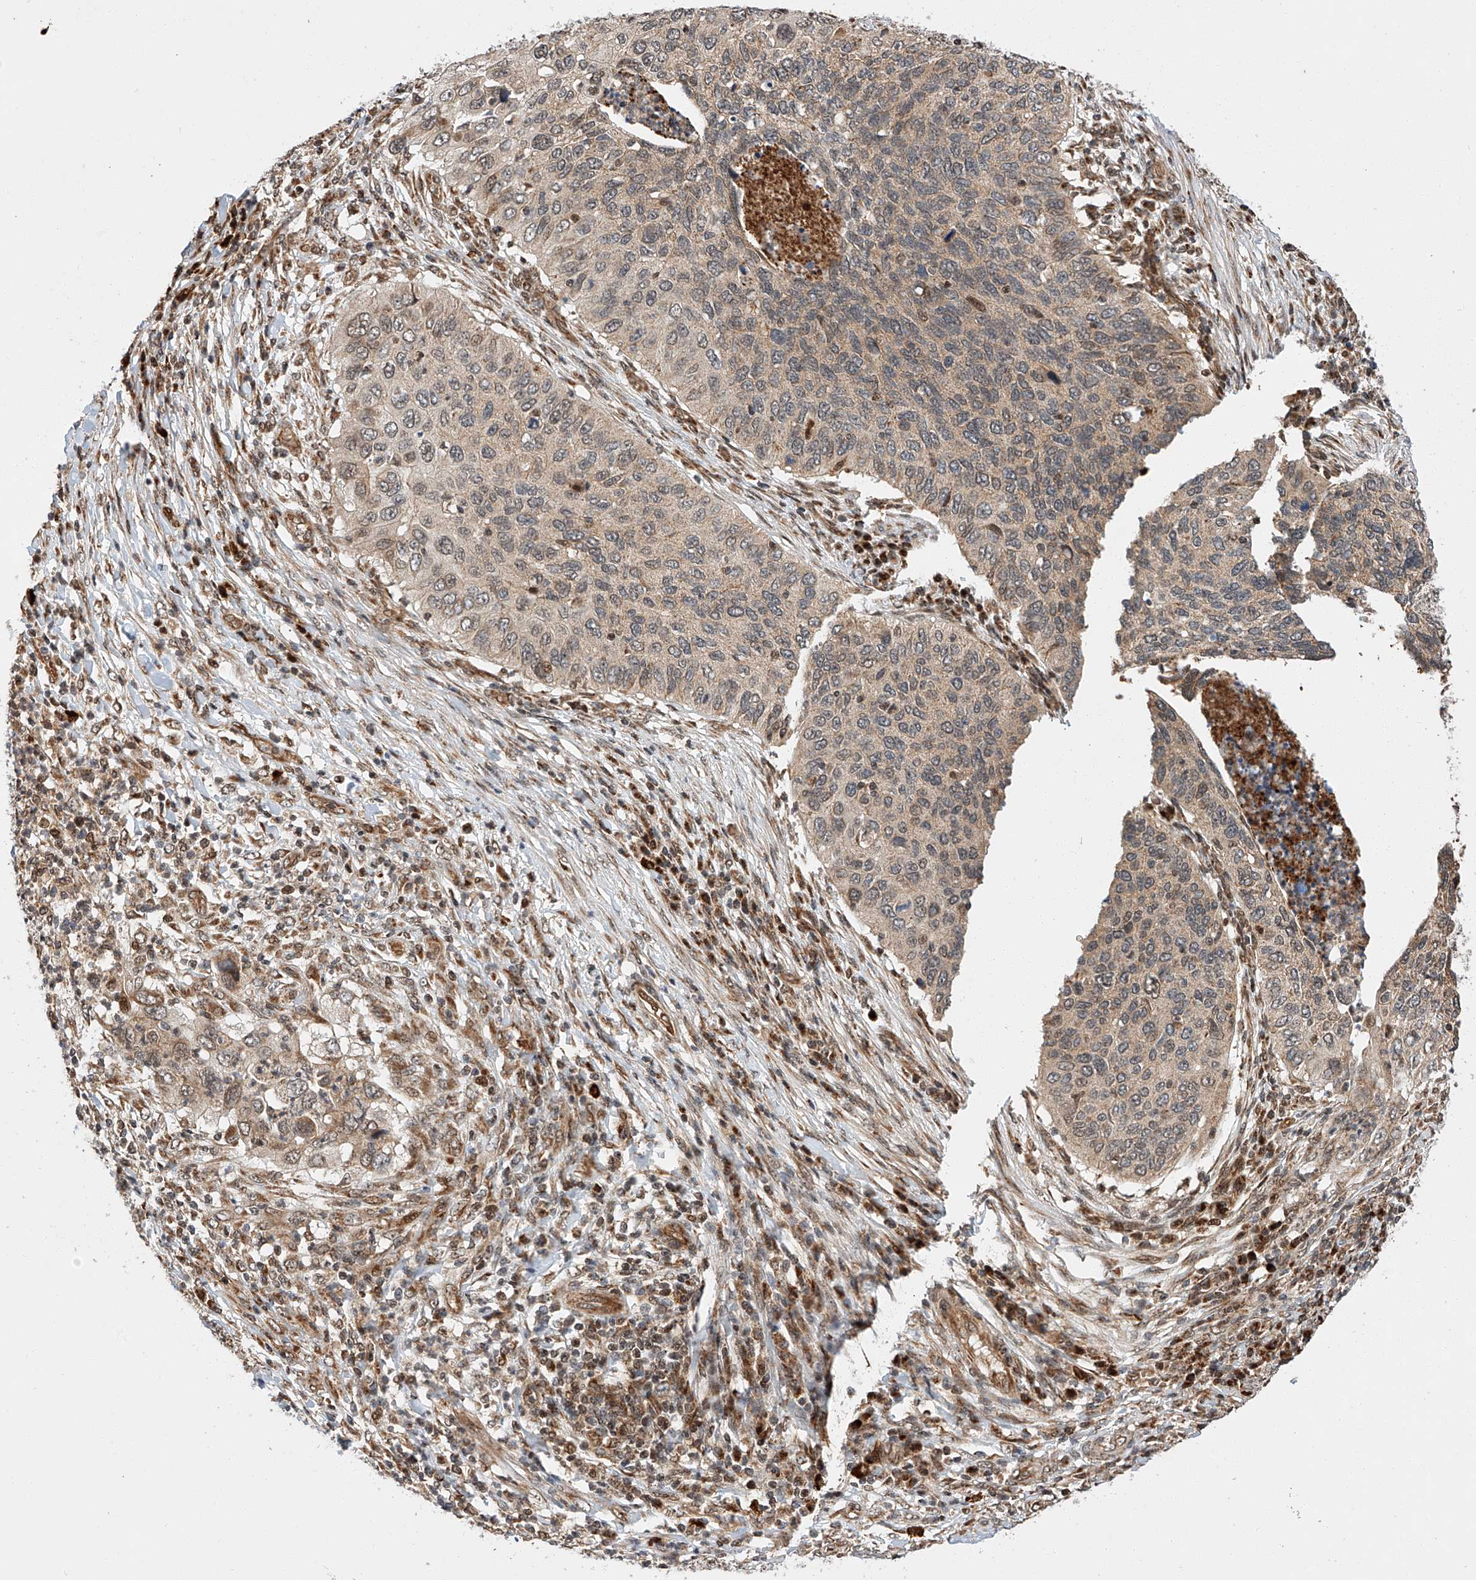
{"staining": {"intensity": "weak", "quantity": "25%-75%", "location": "cytoplasmic/membranous"}, "tissue": "cervical cancer", "cell_type": "Tumor cells", "image_type": "cancer", "snomed": [{"axis": "morphology", "description": "Squamous cell carcinoma, NOS"}, {"axis": "topography", "description": "Cervix"}], "caption": "There is low levels of weak cytoplasmic/membranous staining in tumor cells of cervical cancer (squamous cell carcinoma), as demonstrated by immunohistochemical staining (brown color).", "gene": "THTPA", "patient": {"sex": "female", "age": 38}}